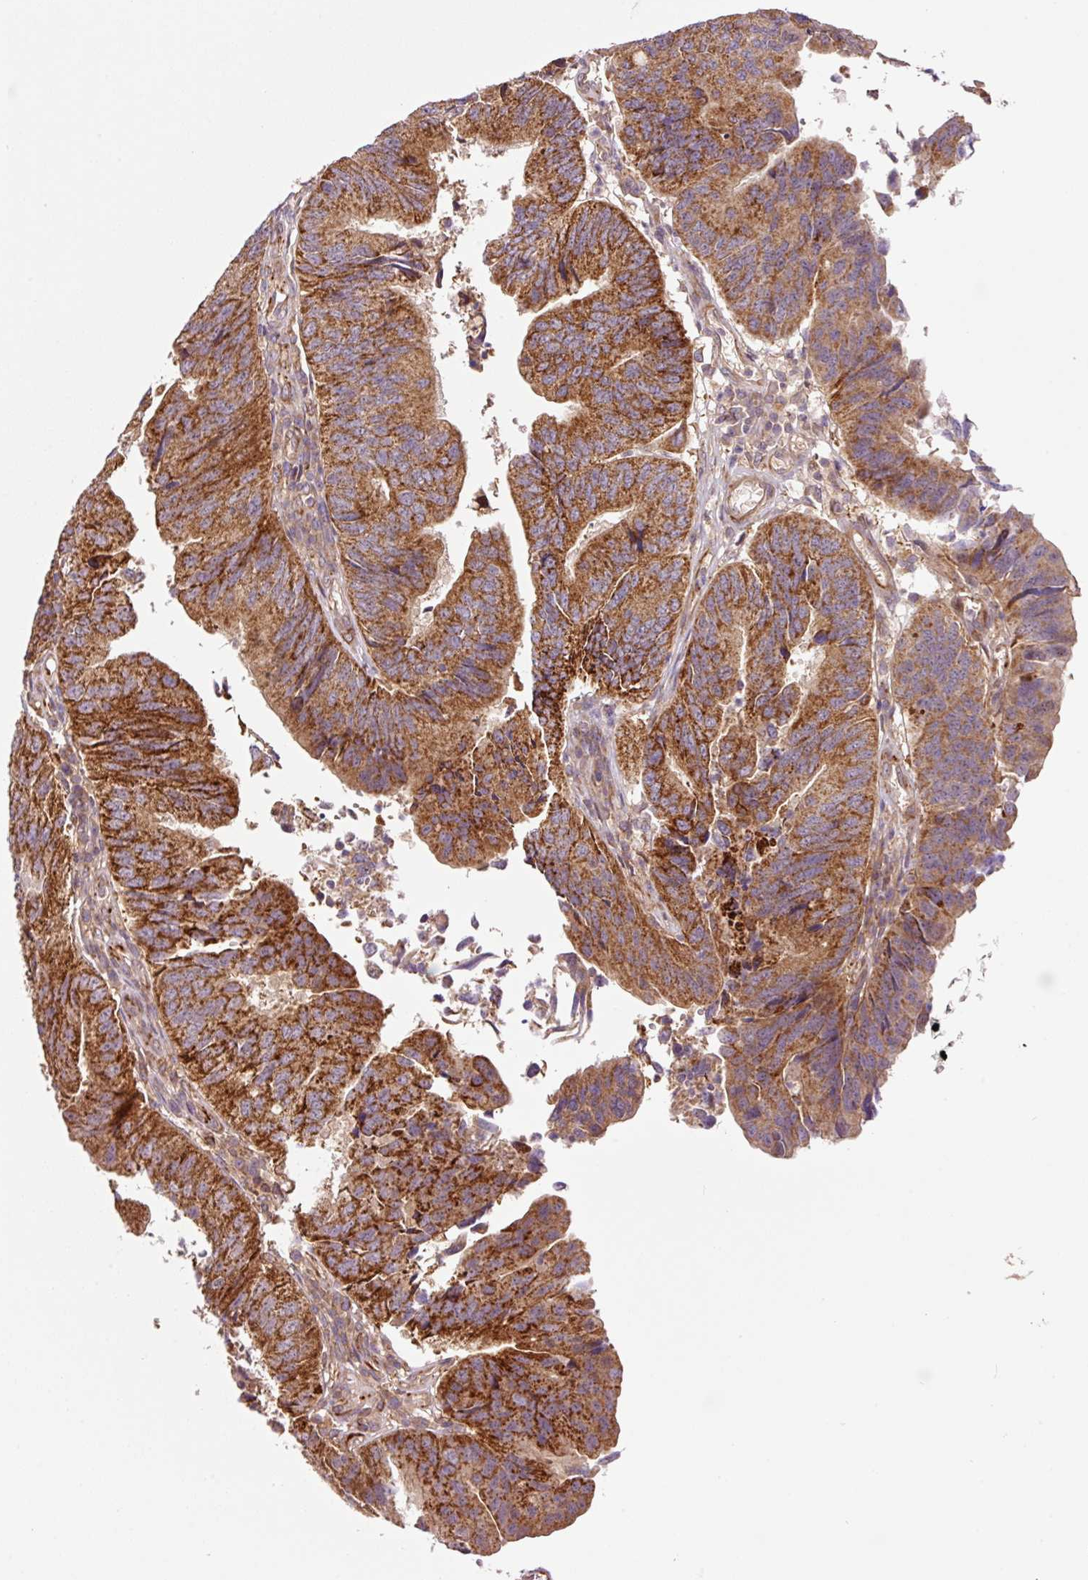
{"staining": {"intensity": "strong", "quantity": ">75%", "location": "cytoplasmic/membranous"}, "tissue": "colorectal cancer", "cell_type": "Tumor cells", "image_type": "cancer", "snomed": [{"axis": "morphology", "description": "Adenocarcinoma, NOS"}, {"axis": "topography", "description": "Colon"}], "caption": "The histopathology image demonstrates immunohistochemical staining of colorectal adenocarcinoma. There is strong cytoplasmic/membranous positivity is identified in about >75% of tumor cells. The staining is performed using DAB brown chromogen to label protein expression. The nuclei are counter-stained blue using hematoxylin.", "gene": "PCK2", "patient": {"sex": "female", "age": 67}}